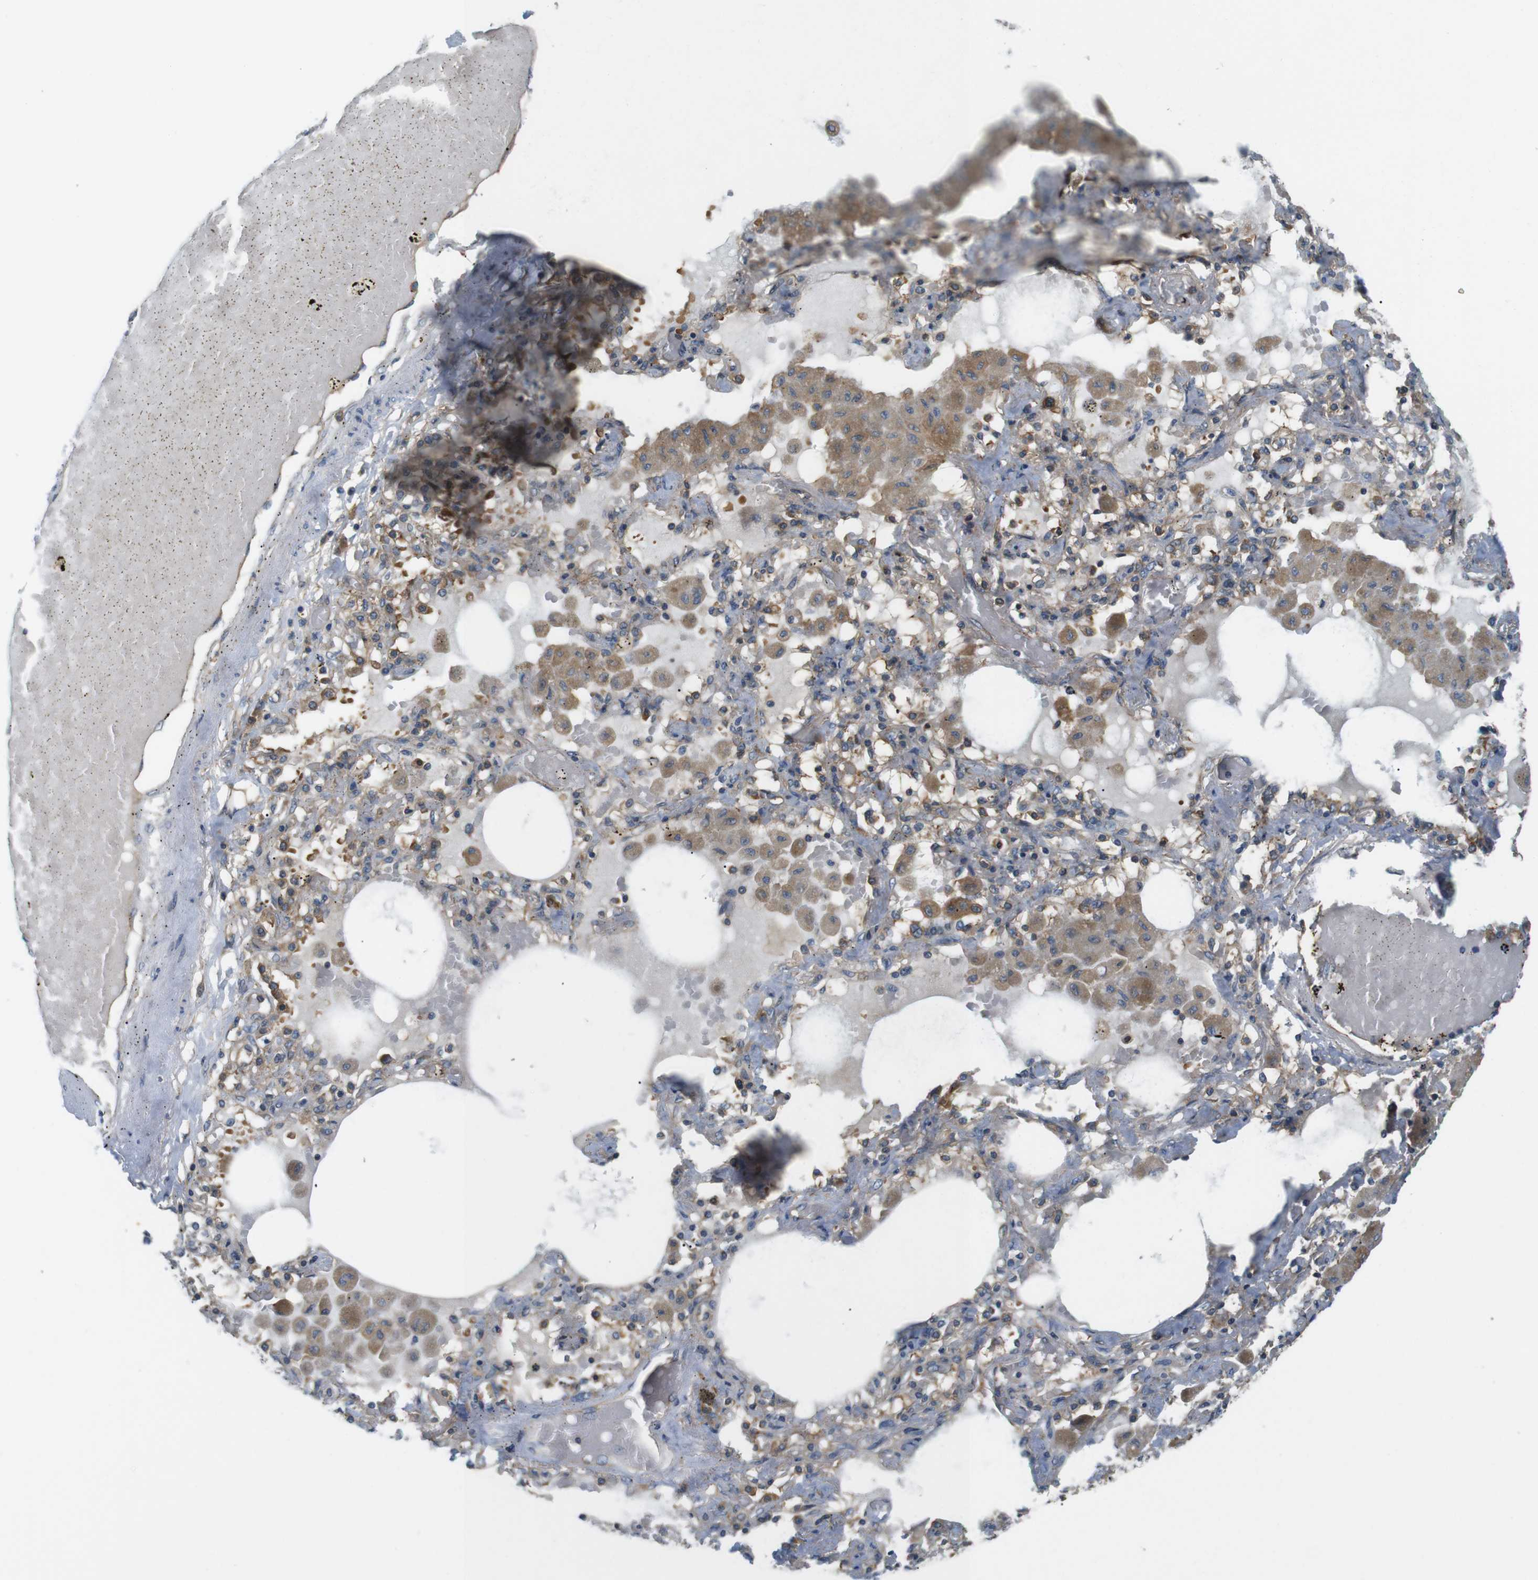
{"staining": {"intensity": "moderate", "quantity": "25%-75%", "location": "cytoplasmic/membranous"}, "tissue": "lung cancer", "cell_type": "Tumor cells", "image_type": "cancer", "snomed": [{"axis": "morphology", "description": "Squamous cell carcinoma, NOS"}, {"axis": "topography", "description": "Lung"}], "caption": "About 25%-75% of tumor cells in human squamous cell carcinoma (lung) demonstrate moderate cytoplasmic/membranous protein expression as visualized by brown immunohistochemical staining.", "gene": "TSC1", "patient": {"sex": "female", "age": 47}}